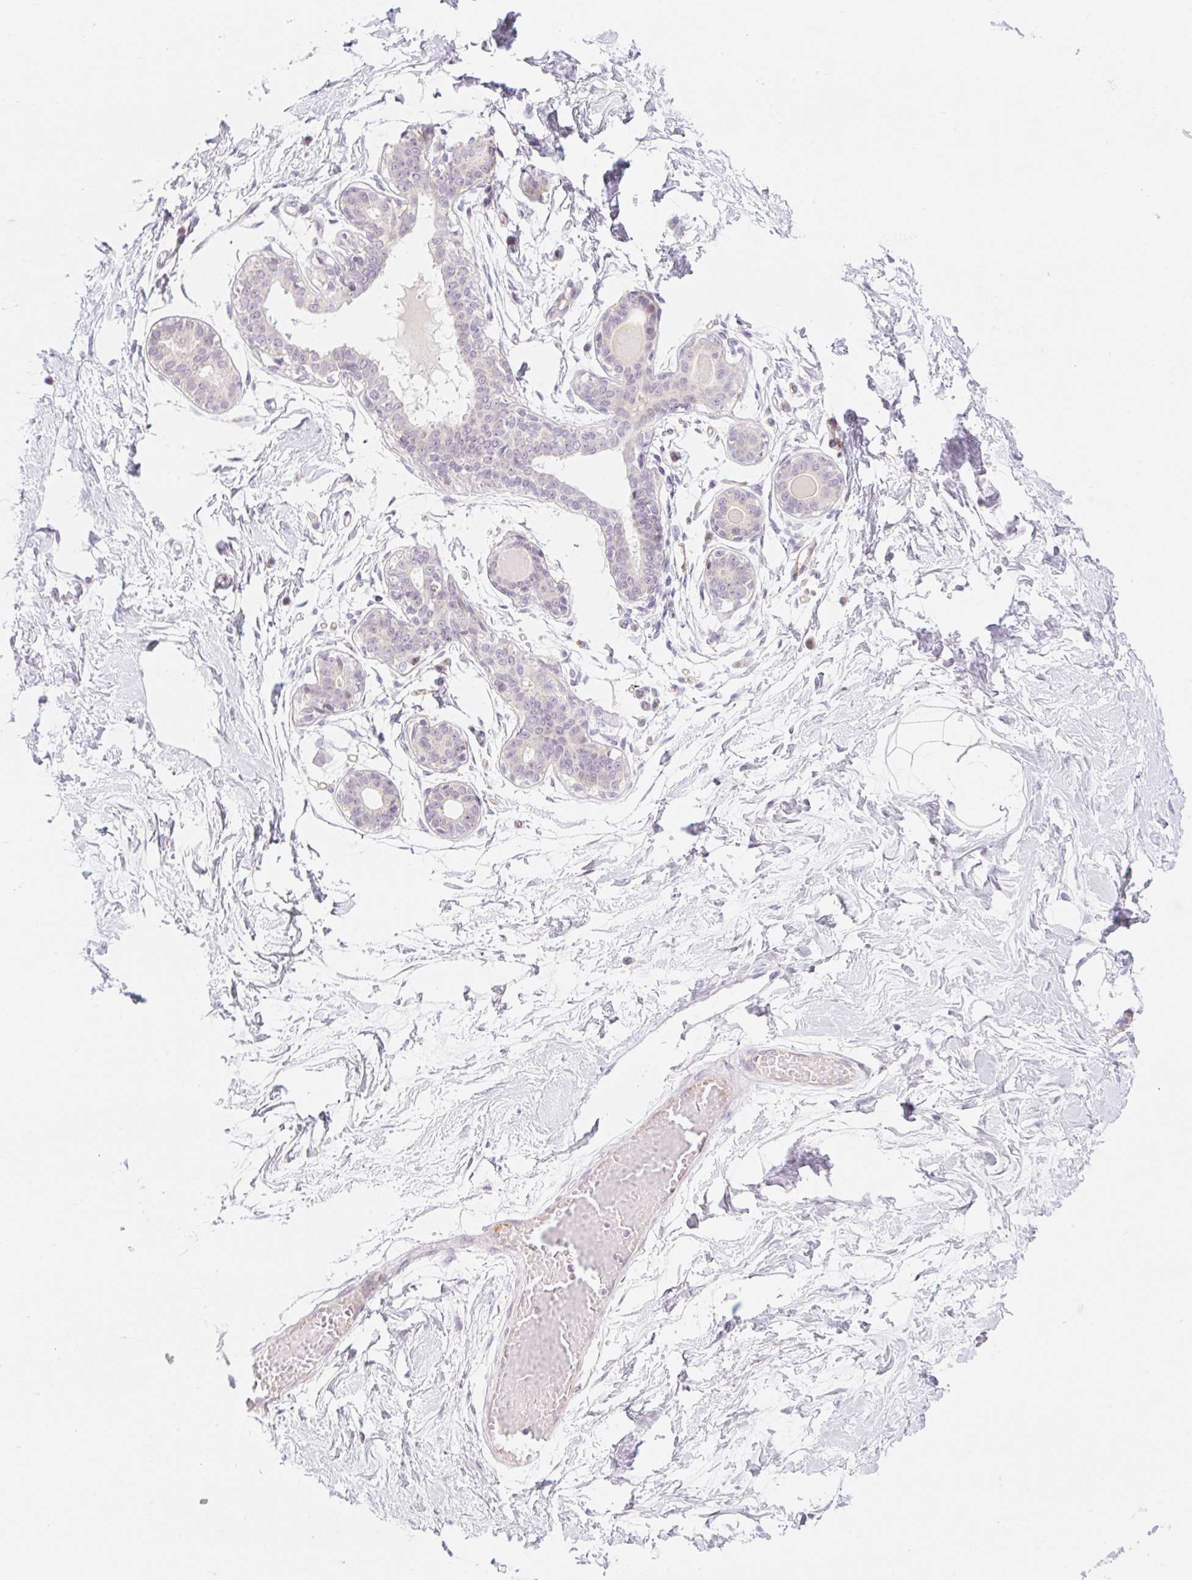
{"staining": {"intensity": "negative", "quantity": "none", "location": "none"}, "tissue": "breast", "cell_type": "Adipocytes", "image_type": "normal", "snomed": [{"axis": "morphology", "description": "Normal tissue, NOS"}, {"axis": "topography", "description": "Breast"}], "caption": "DAB (3,3'-diaminobenzidine) immunohistochemical staining of benign human breast demonstrates no significant positivity in adipocytes. (Brightfield microscopy of DAB (3,3'-diaminobenzidine) IHC at high magnification).", "gene": "CASKIN1", "patient": {"sex": "female", "age": 45}}